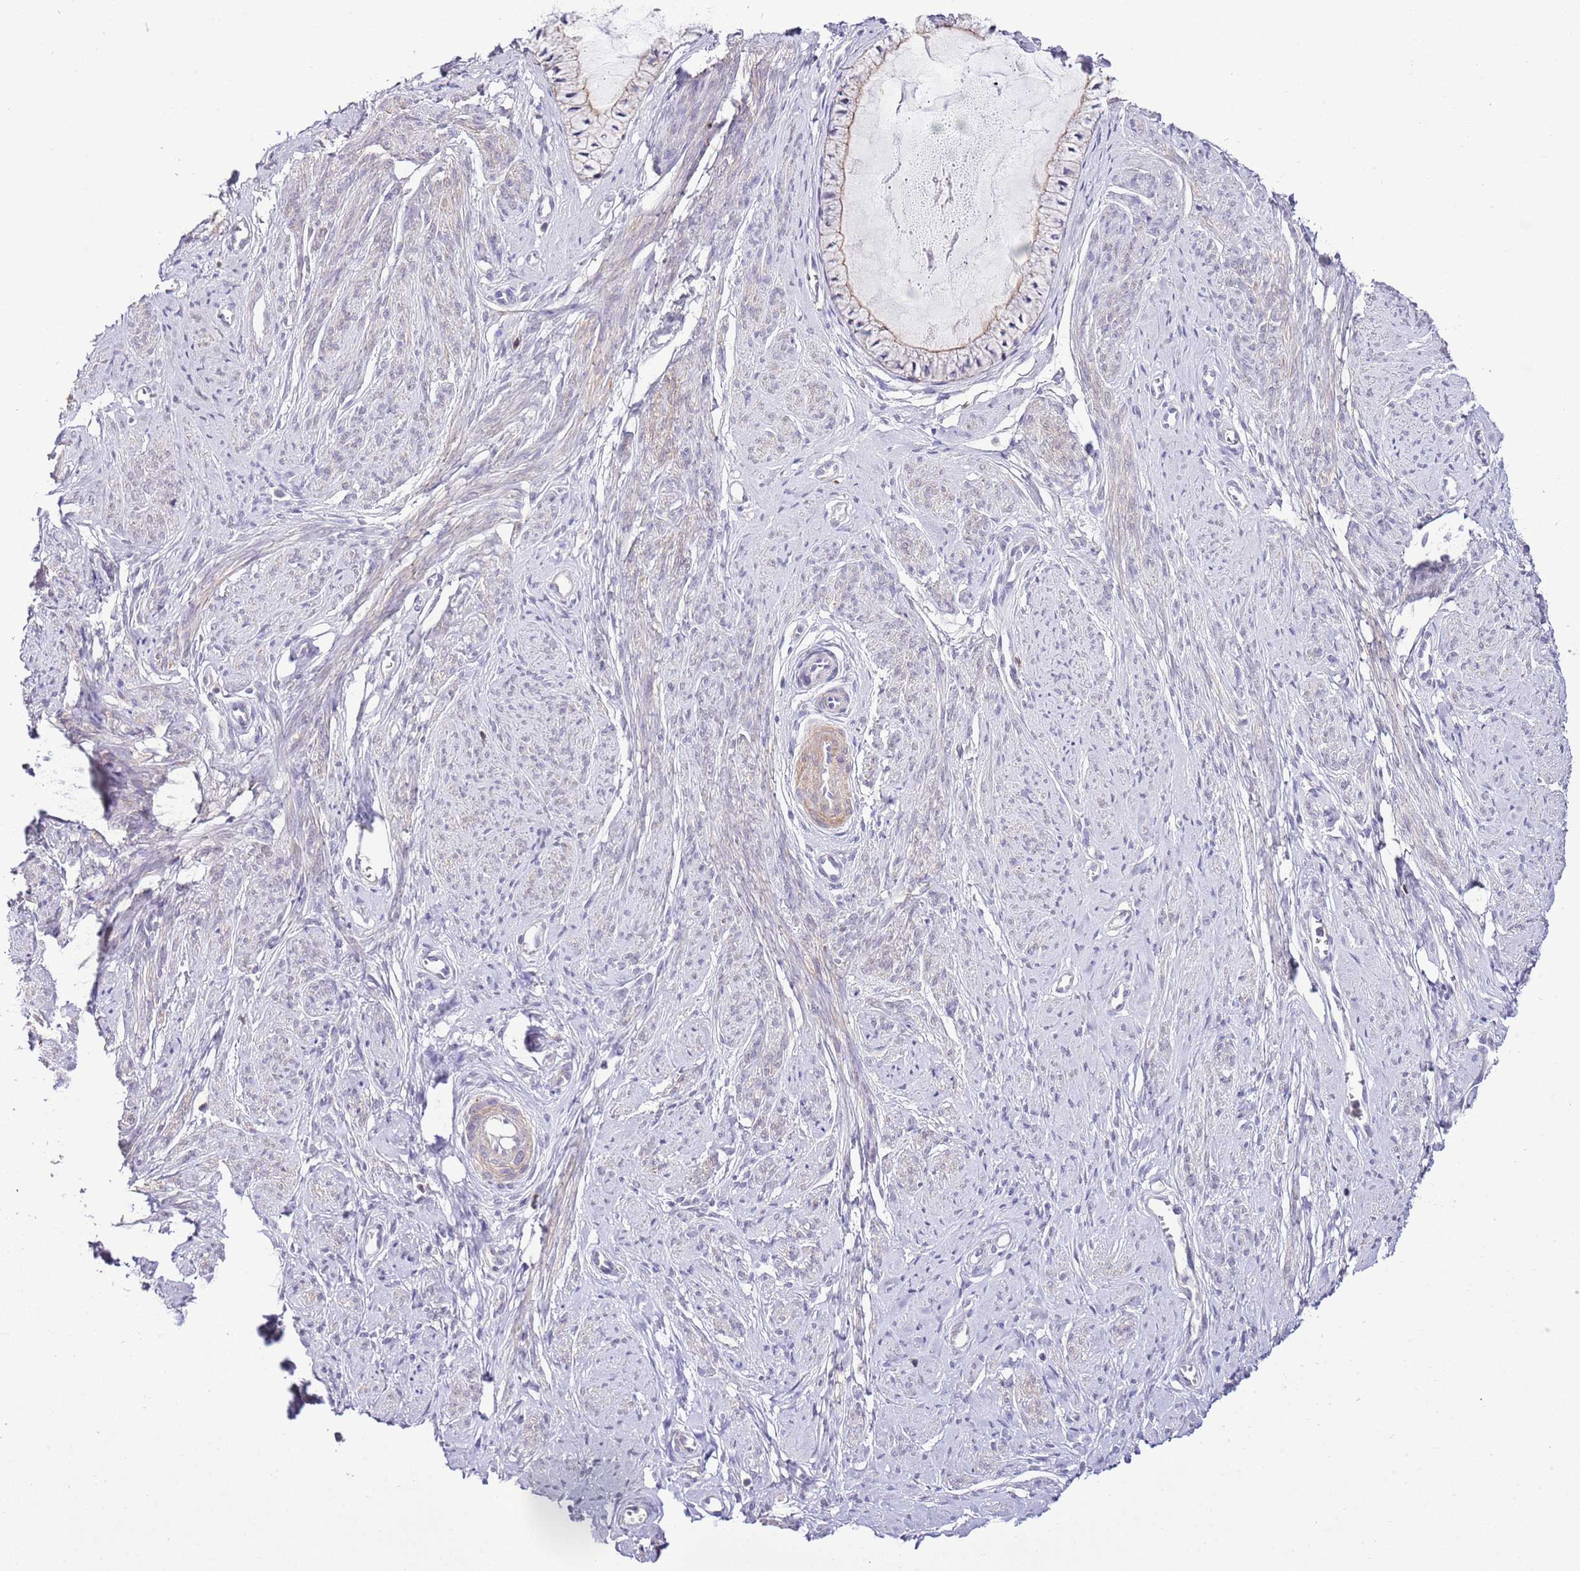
{"staining": {"intensity": "weak", "quantity": "<25%", "location": "cytoplasmic/membranous"}, "tissue": "cervix", "cell_type": "Glandular cells", "image_type": "normal", "snomed": [{"axis": "morphology", "description": "Normal tissue, NOS"}, {"axis": "topography", "description": "Cervix"}], "caption": "There is no significant positivity in glandular cells of cervix. (Brightfield microscopy of DAB (3,3'-diaminobenzidine) immunohistochemistry (IHC) at high magnification).", "gene": "EFHD1", "patient": {"sex": "female", "age": 42}}